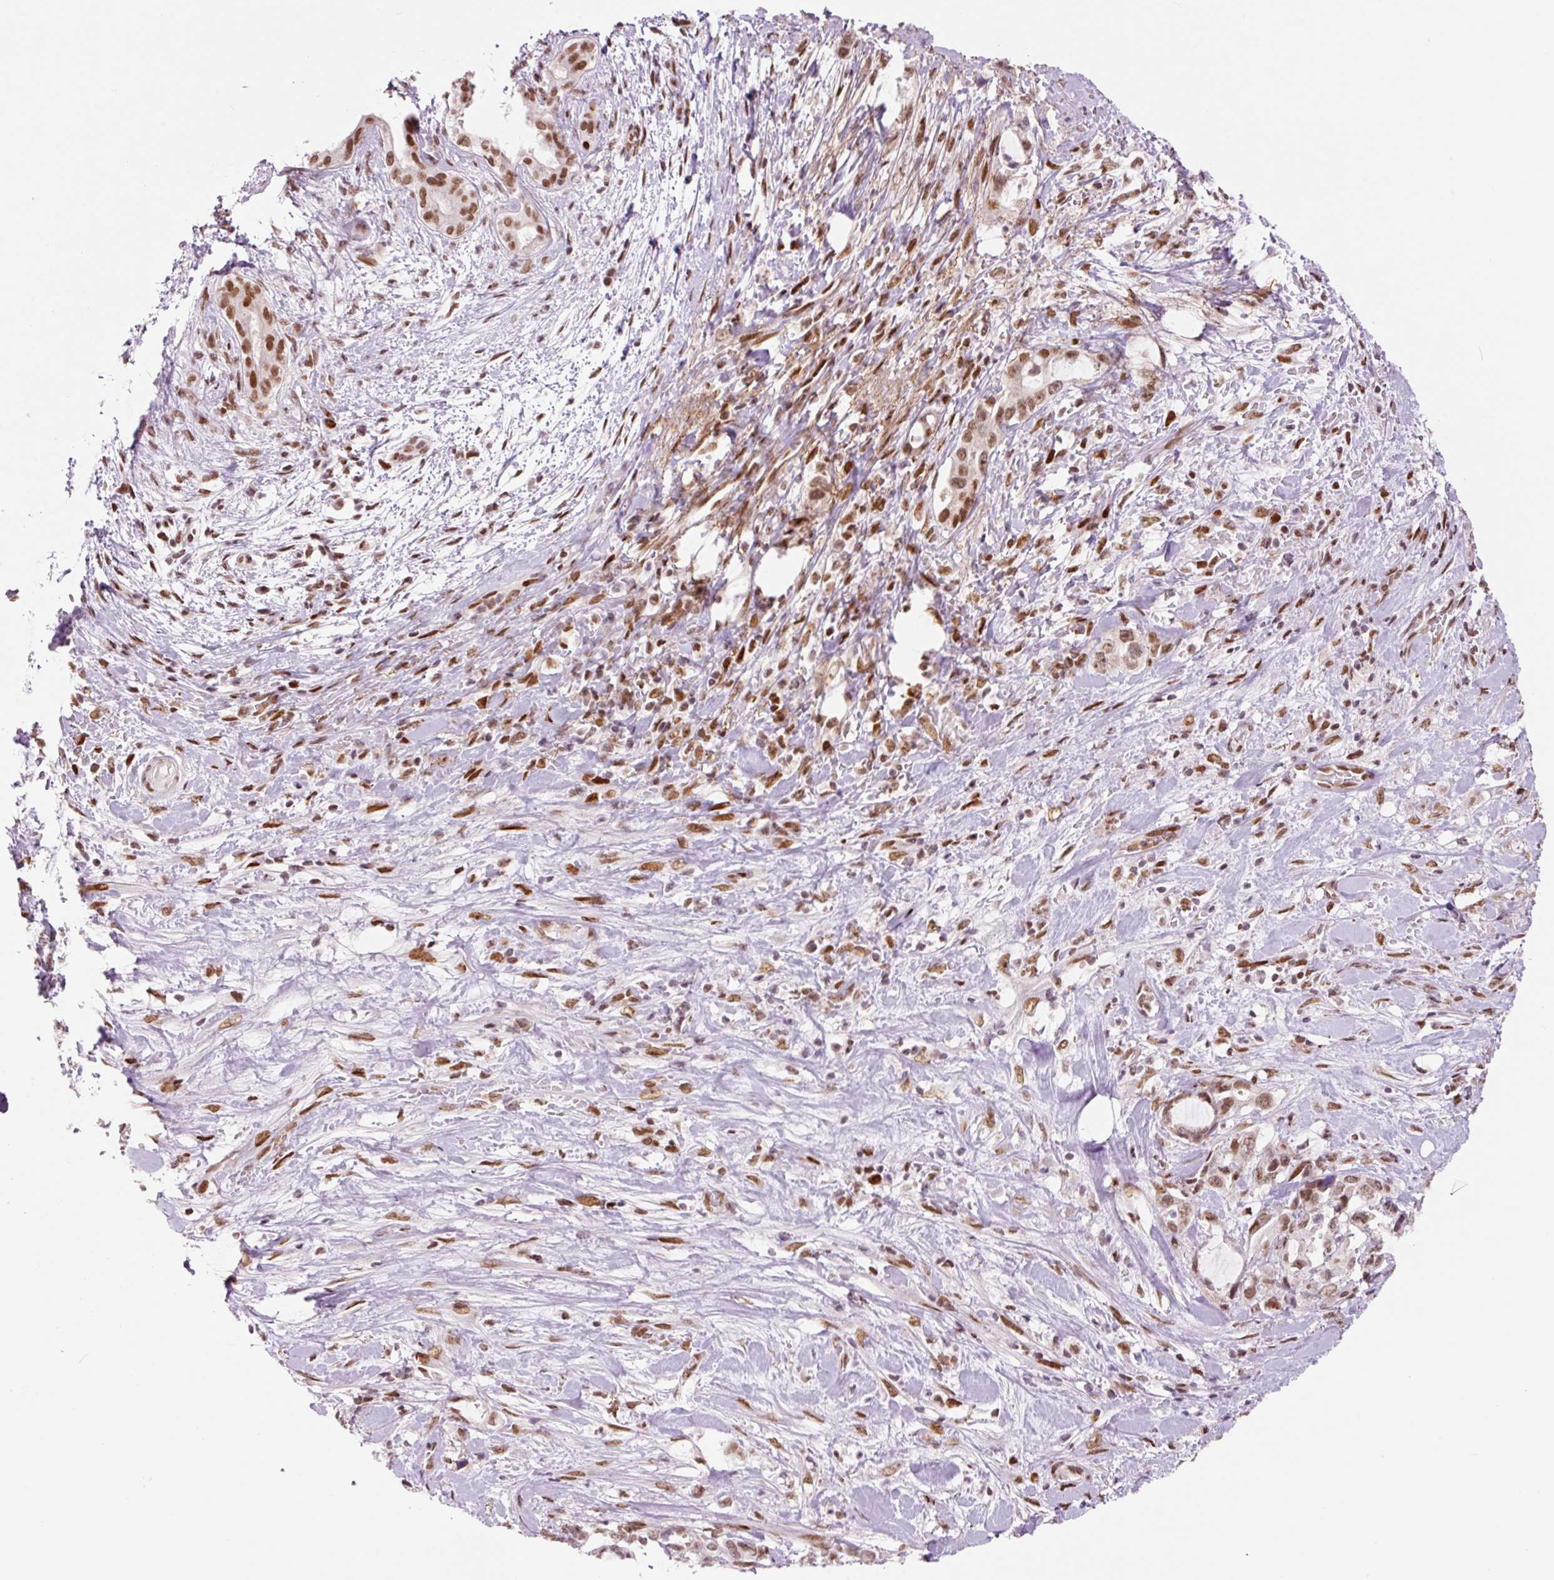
{"staining": {"intensity": "moderate", "quantity": ">75%", "location": "nuclear"}, "tissue": "pancreatic cancer", "cell_type": "Tumor cells", "image_type": "cancer", "snomed": [{"axis": "morphology", "description": "Adenocarcinoma, NOS"}, {"axis": "topography", "description": "Pancreas"}], "caption": "Immunohistochemistry (IHC) micrograph of pancreatic cancer (adenocarcinoma) stained for a protein (brown), which exhibits medium levels of moderate nuclear positivity in approximately >75% of tumor cells.", "gene": "CCNL2", "patient": {"sex": "female", "age": 61}}